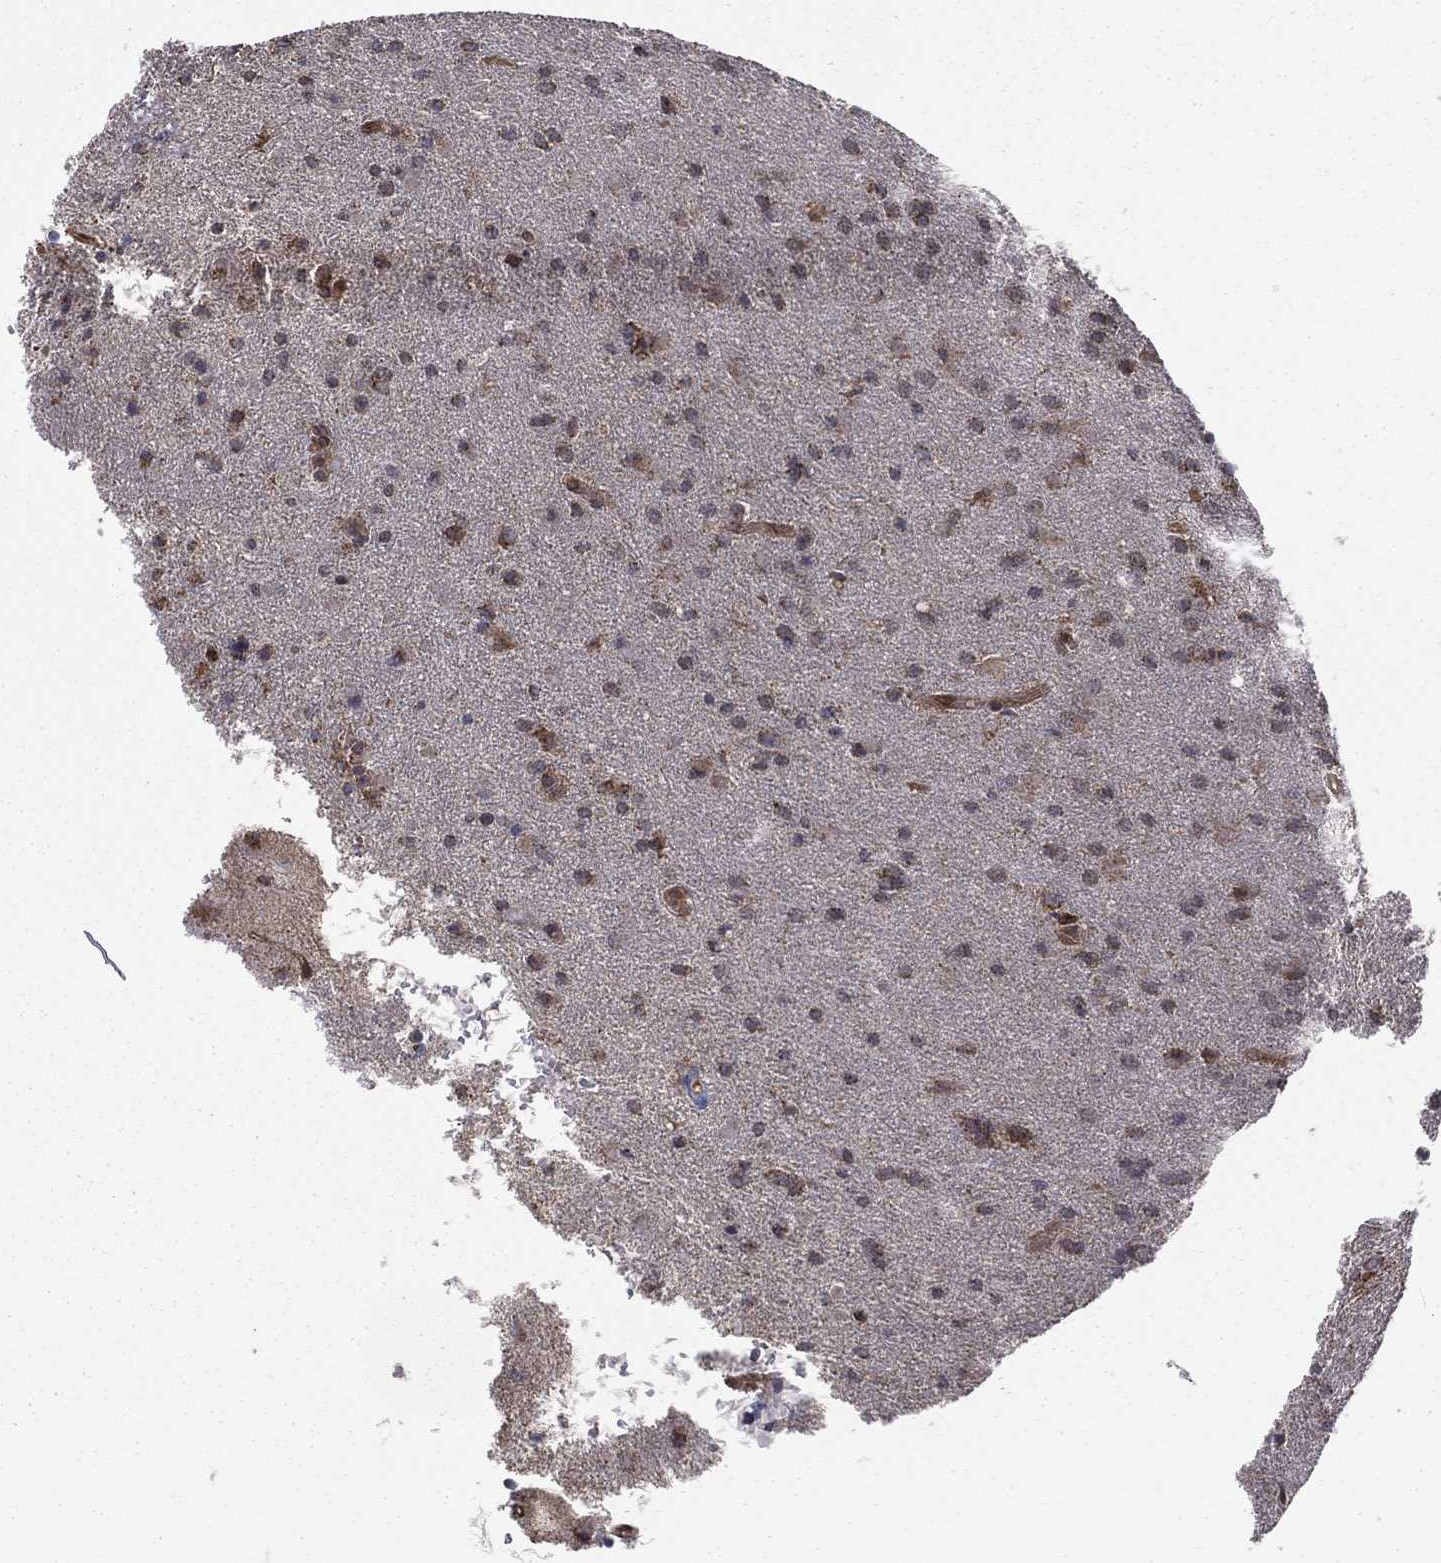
{"staining": {"intensity": "weak", "quantity": "<25%", "location": "cytoplasmic/membranous"}, "tissue": "glioma", "cell_type": "Tumor cells", "image_type": "cancer", "snomed": [{"axis": "morphology", "description": "Glioma, malignant, Low grade"}, {"axis": "topography", "description": "Brain"}], "caption": "High magnification brightfield microscopy of glioma stained with DAB (3,3'-diaminobenzidine) (brown) and counterstained with hematoxylin (blue): tumor cells show no significant expression.", "gene": "RIGI", "patient": {"sex": "male", "age": 58}}